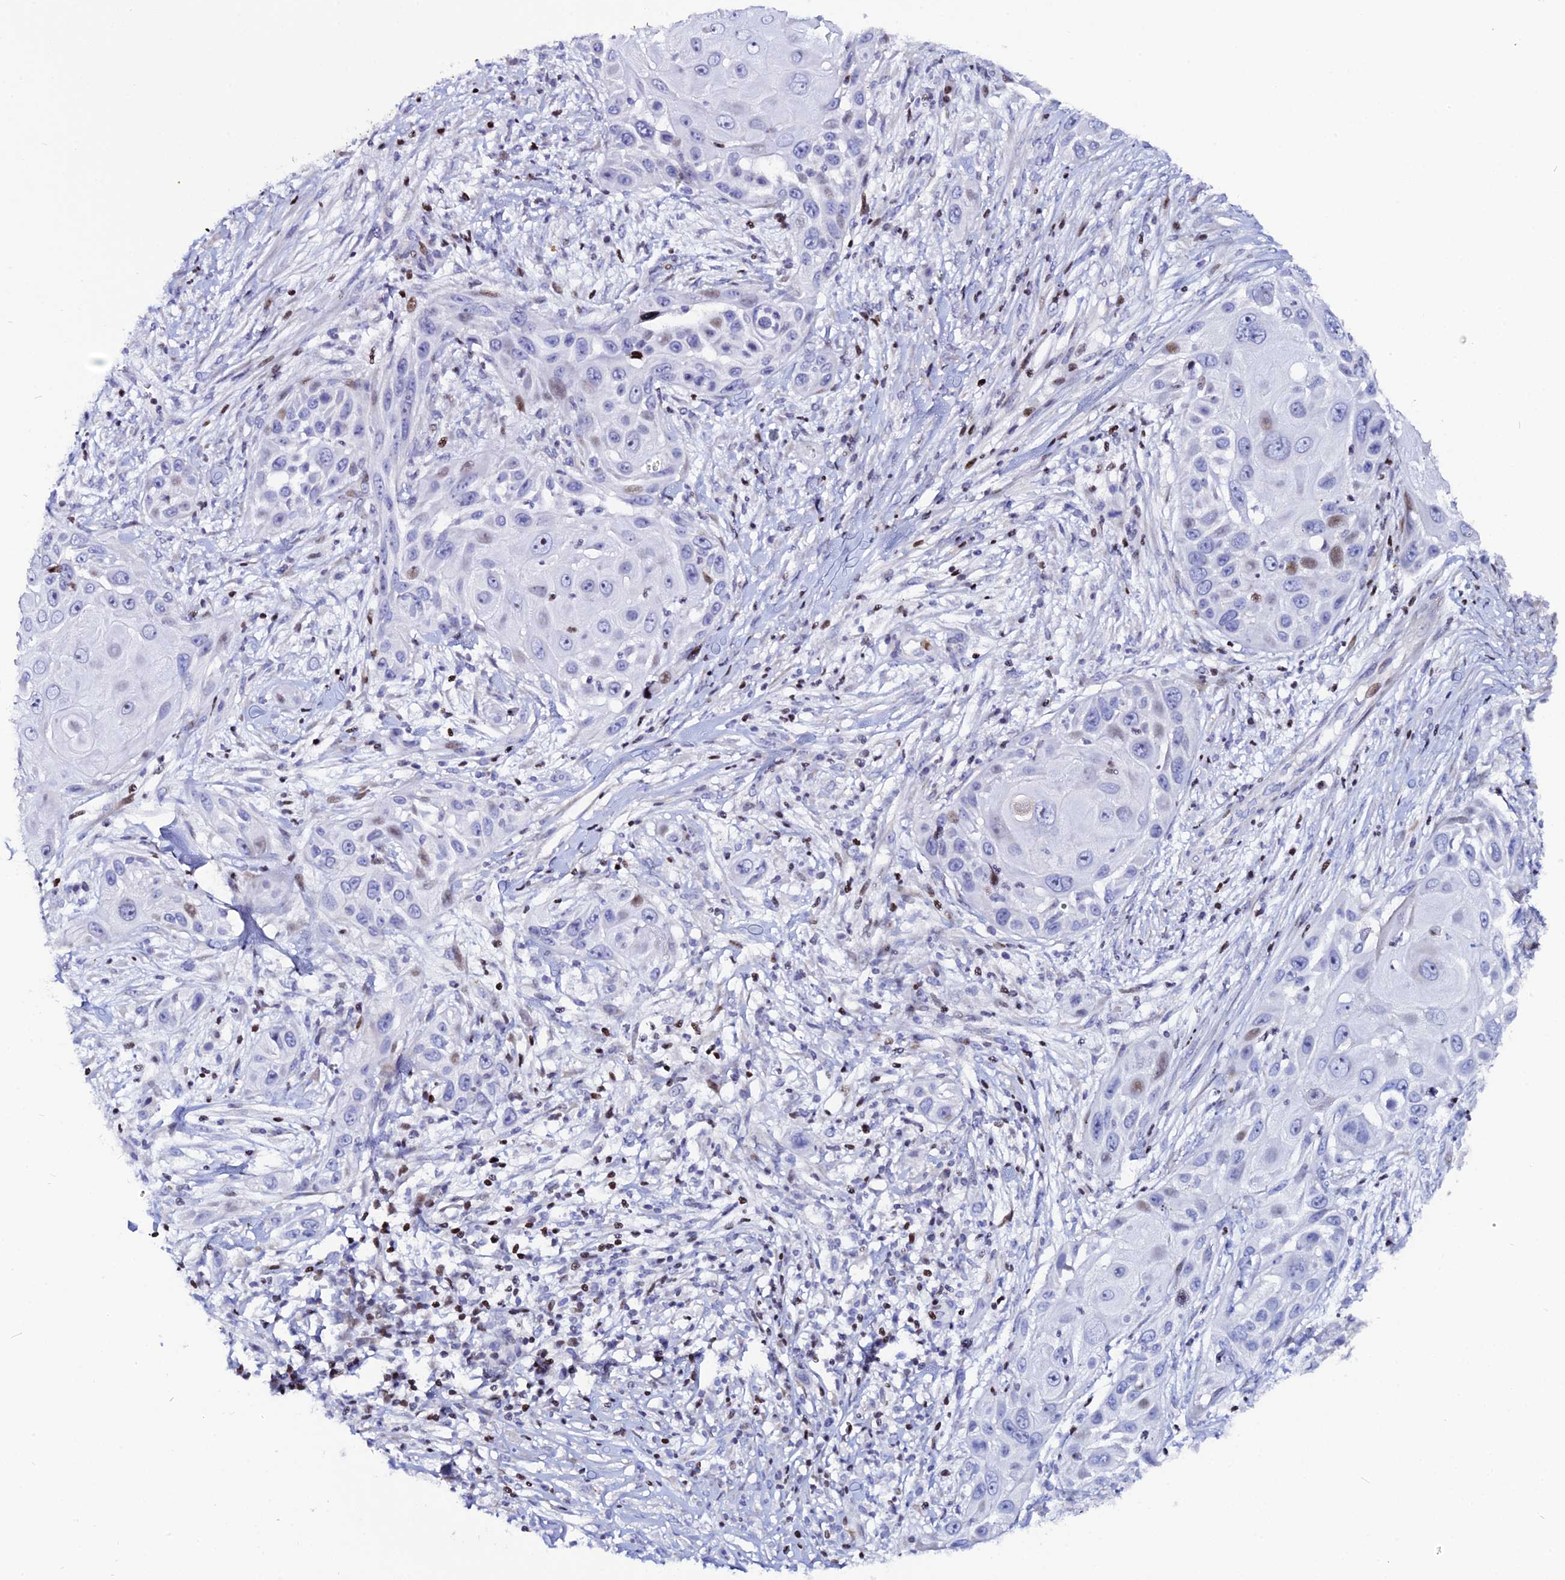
{"staining": {"intensity": "moderate", "quantity": "<25%", "location": "nuclear"}, "tissue": "skin cancer", "cell_type": "Tumor cells", "image_type": "cancer", "snomed": [{"axis": "morphology", "description": "Squamous cell carcinoma, NOS"}, {"axis": "topography", "description": "Skin"}], "caption": "Squamous cell carcinoma (skin) tissue demonstrates moderate nuclear expression in about <25% of tumor cells", "gene": "MYNN", "patient": {"sex": "female", "age": 44}}